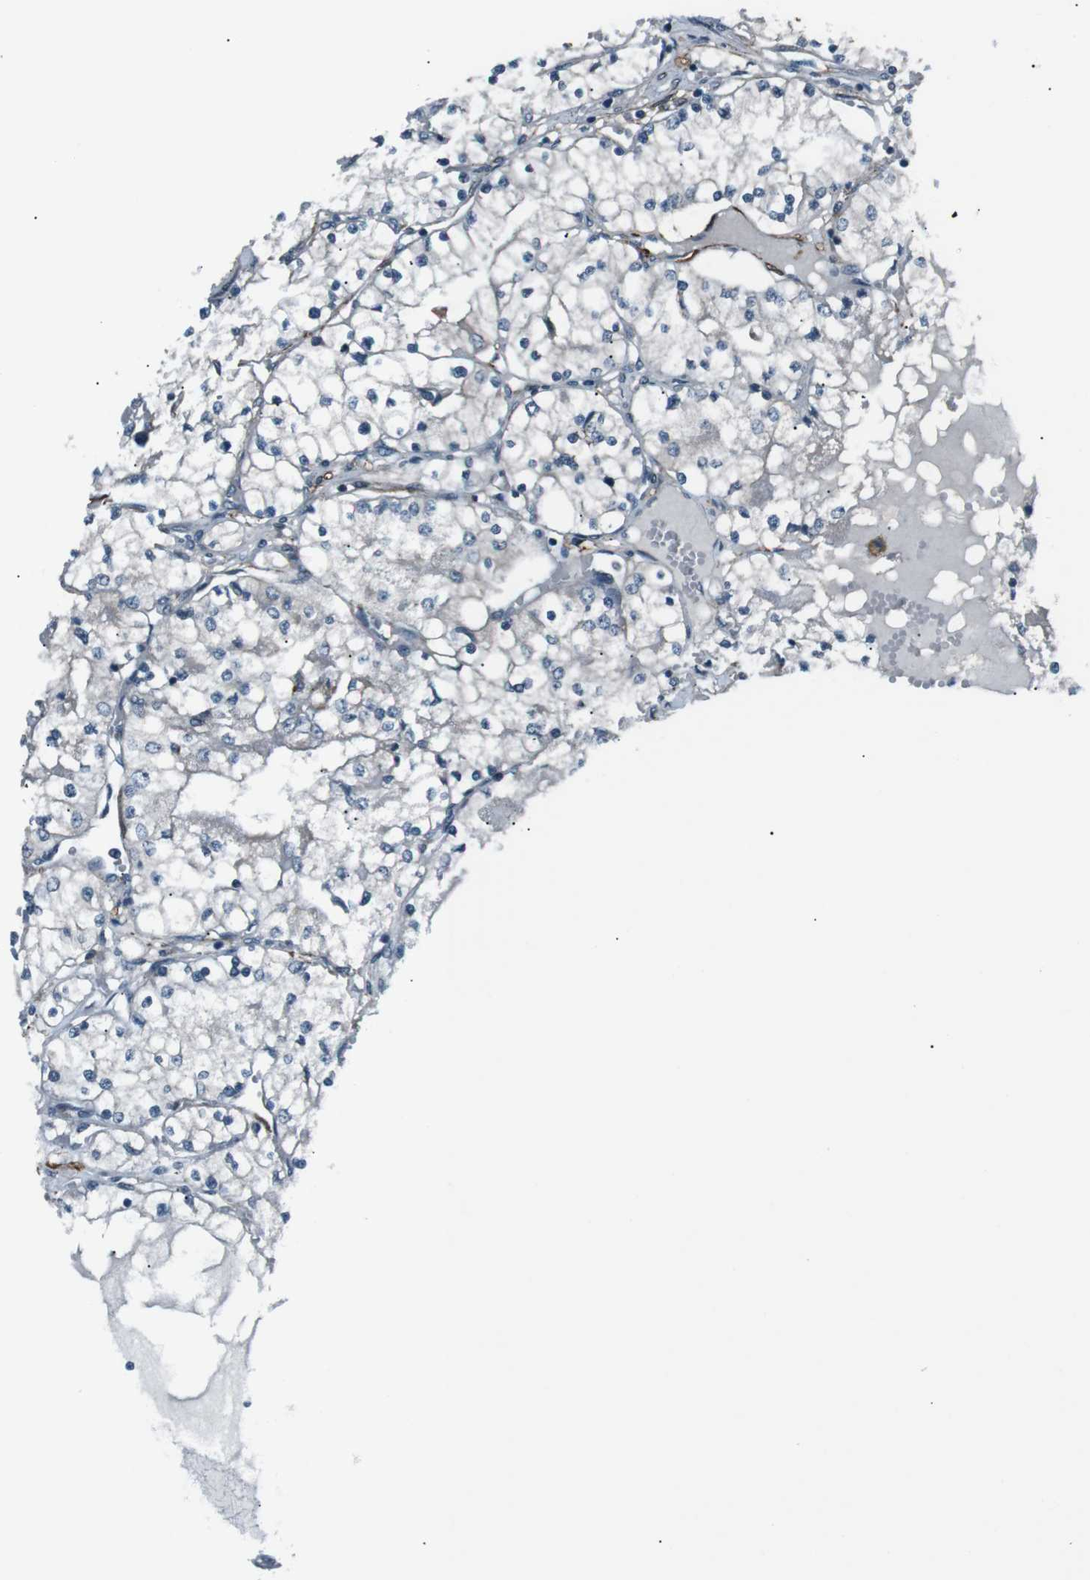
{"staining": {"intensity": "negative", "quantity": "none", "location": "none"}, "tissue": "renal cancer", "cell_type": "Tumor cells", "image_type": "cancer", "snomed": [{"axis": "morphology", "description": "Adenocarcinoma, NOS"}, {"axis": "topography", "description": "Kidney"}], "caption": "DAB immunohistochemical staining of human renal adenocarcinoma reveals no significant positivity in tumor cells.", "gene": "PDLIM5", "patient": {"sex": "male", "age": 68}}